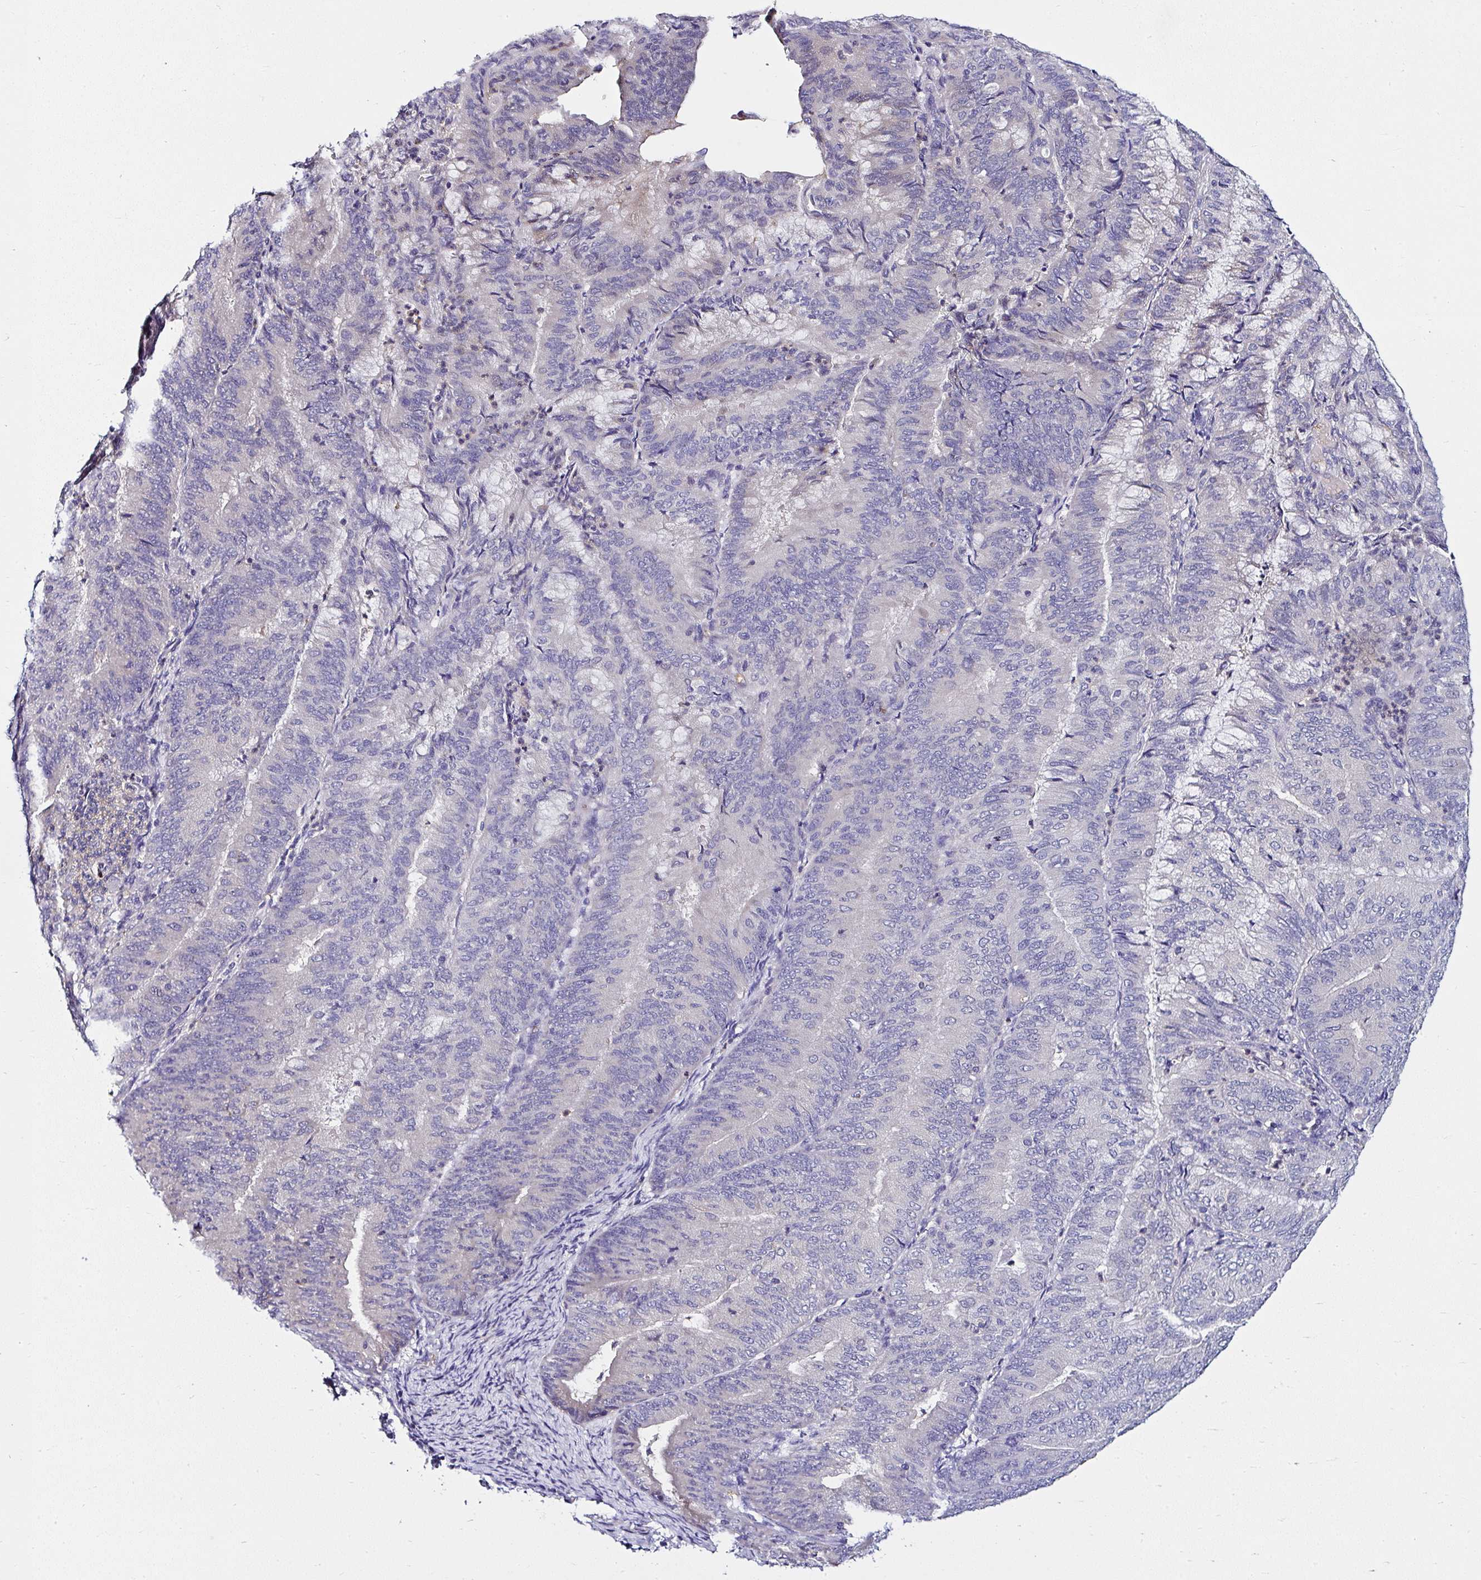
{"staining": {"intensity": "negative", "quantity": "none", "location": "none"}, "tissue": "endometrial cancer", "cell_type": "Tumor cells", "image_type": "cancer", "snomed": [{"axis": "morphology", "description": "Adenocarcinoma, NOS"}, {"axis": "topography", "description": "Endometrium"}], "caption": "Tumor cells show no significant protein staining in endometrial adenocarcinoma.", "gene": "DEPDC5", "patient": {"sex": "female", "age": 57}}